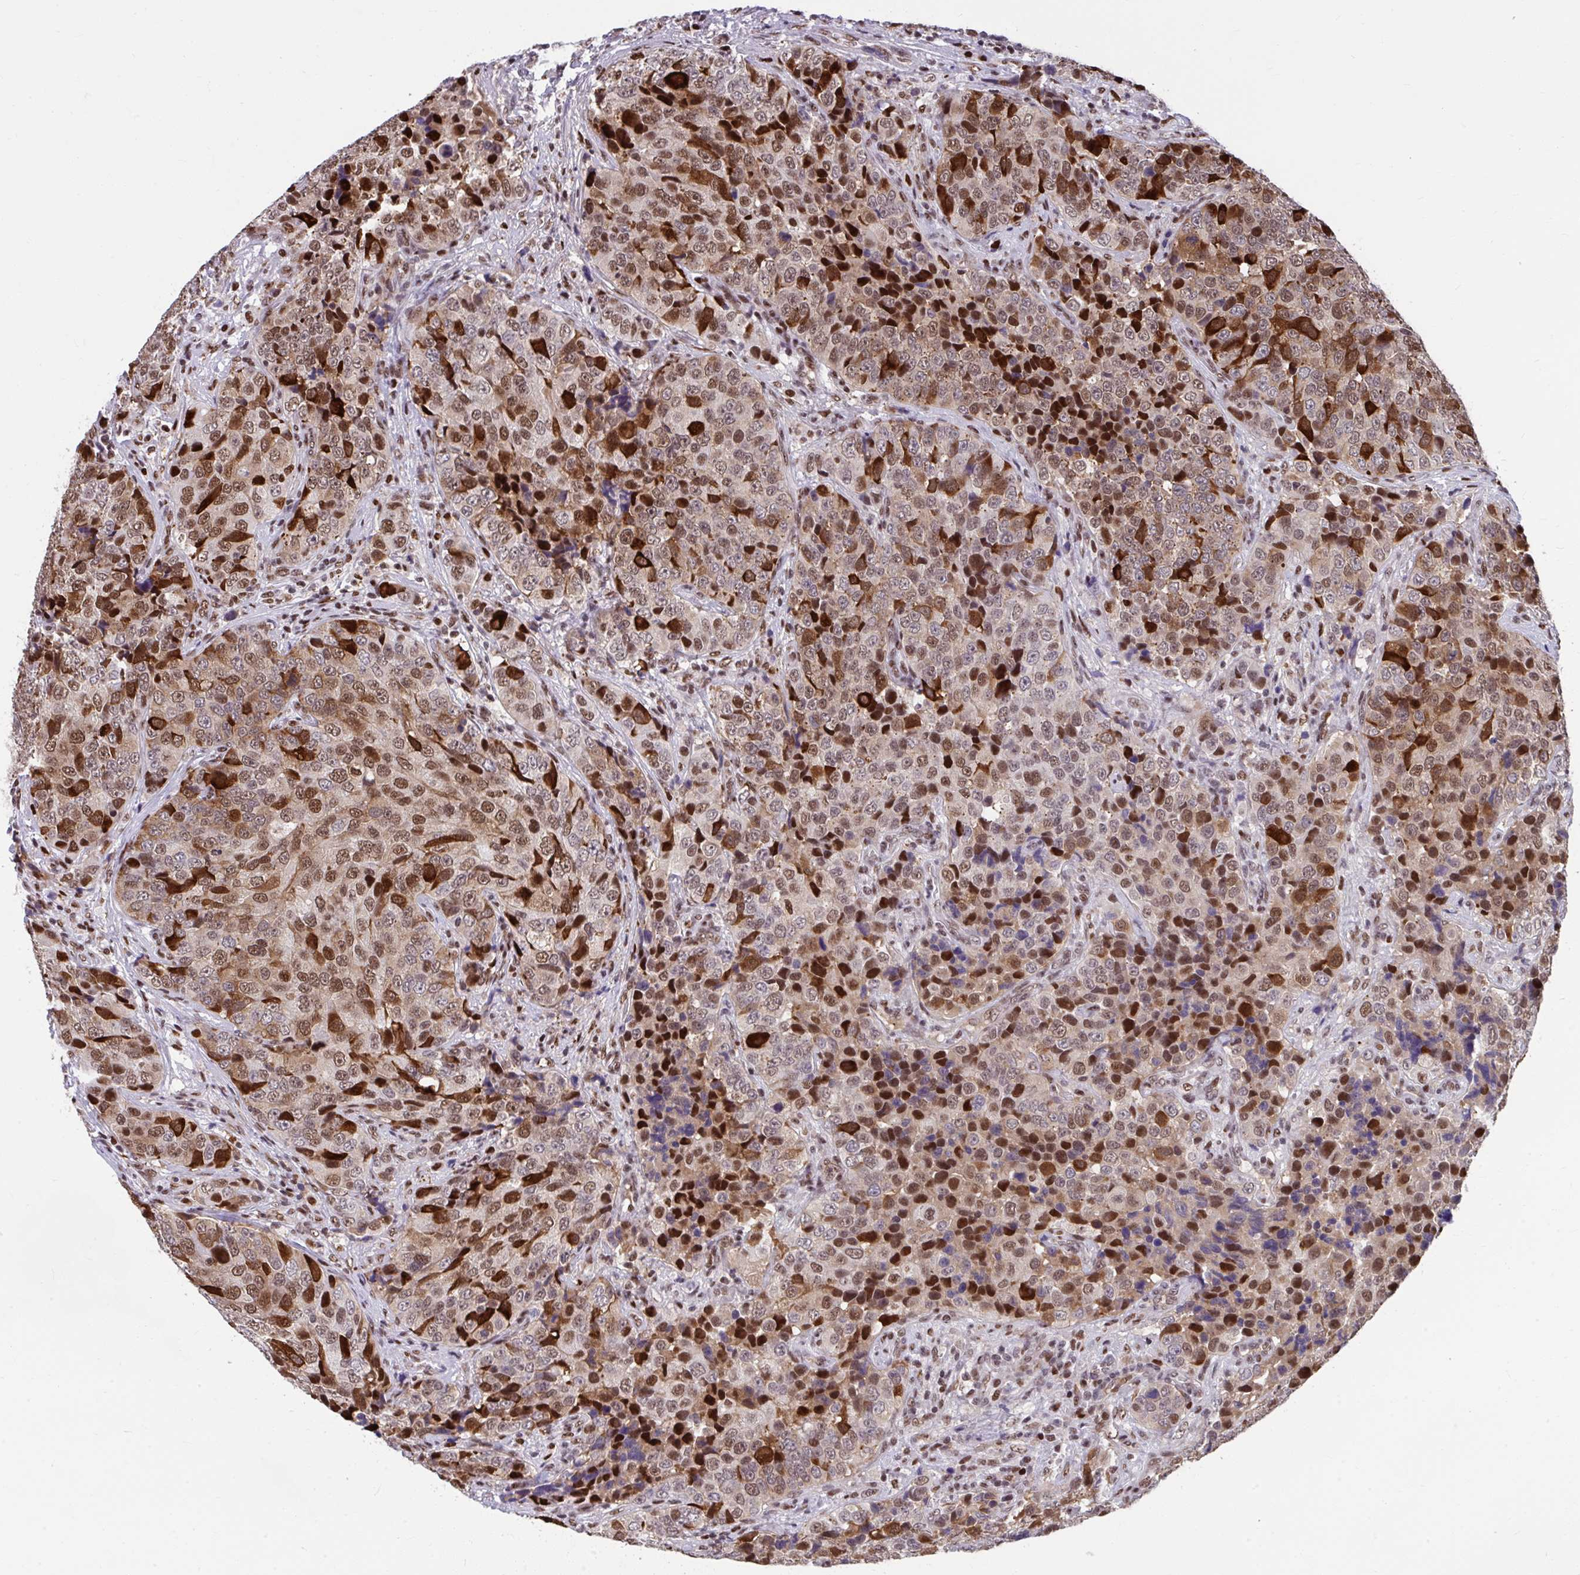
{"staining": {"intensity": "moderate", "quantity": ">75%", "location": "cytoplasmic/membranous,nuclear"}, "tissue": "urothelial cancer", "cell_type": "Tumor cells", "image_type": "cancer", "snomed": [{"axis": "morphology", "description": "Urothelial carcinoma, NOS"}, {"axis": "topography", "description": "Urinary bladder"}], "caption": "DAB (3,3'-diaminobenzidine) immunohistochemical staining of human transitional cell carcinoma reveals moderate cytoplasmic/membranous and nuclear protein staining in about >75% of tumor cells.", "gene": "SLC35C2", "patient": {"sex": "male", "age": 52}}